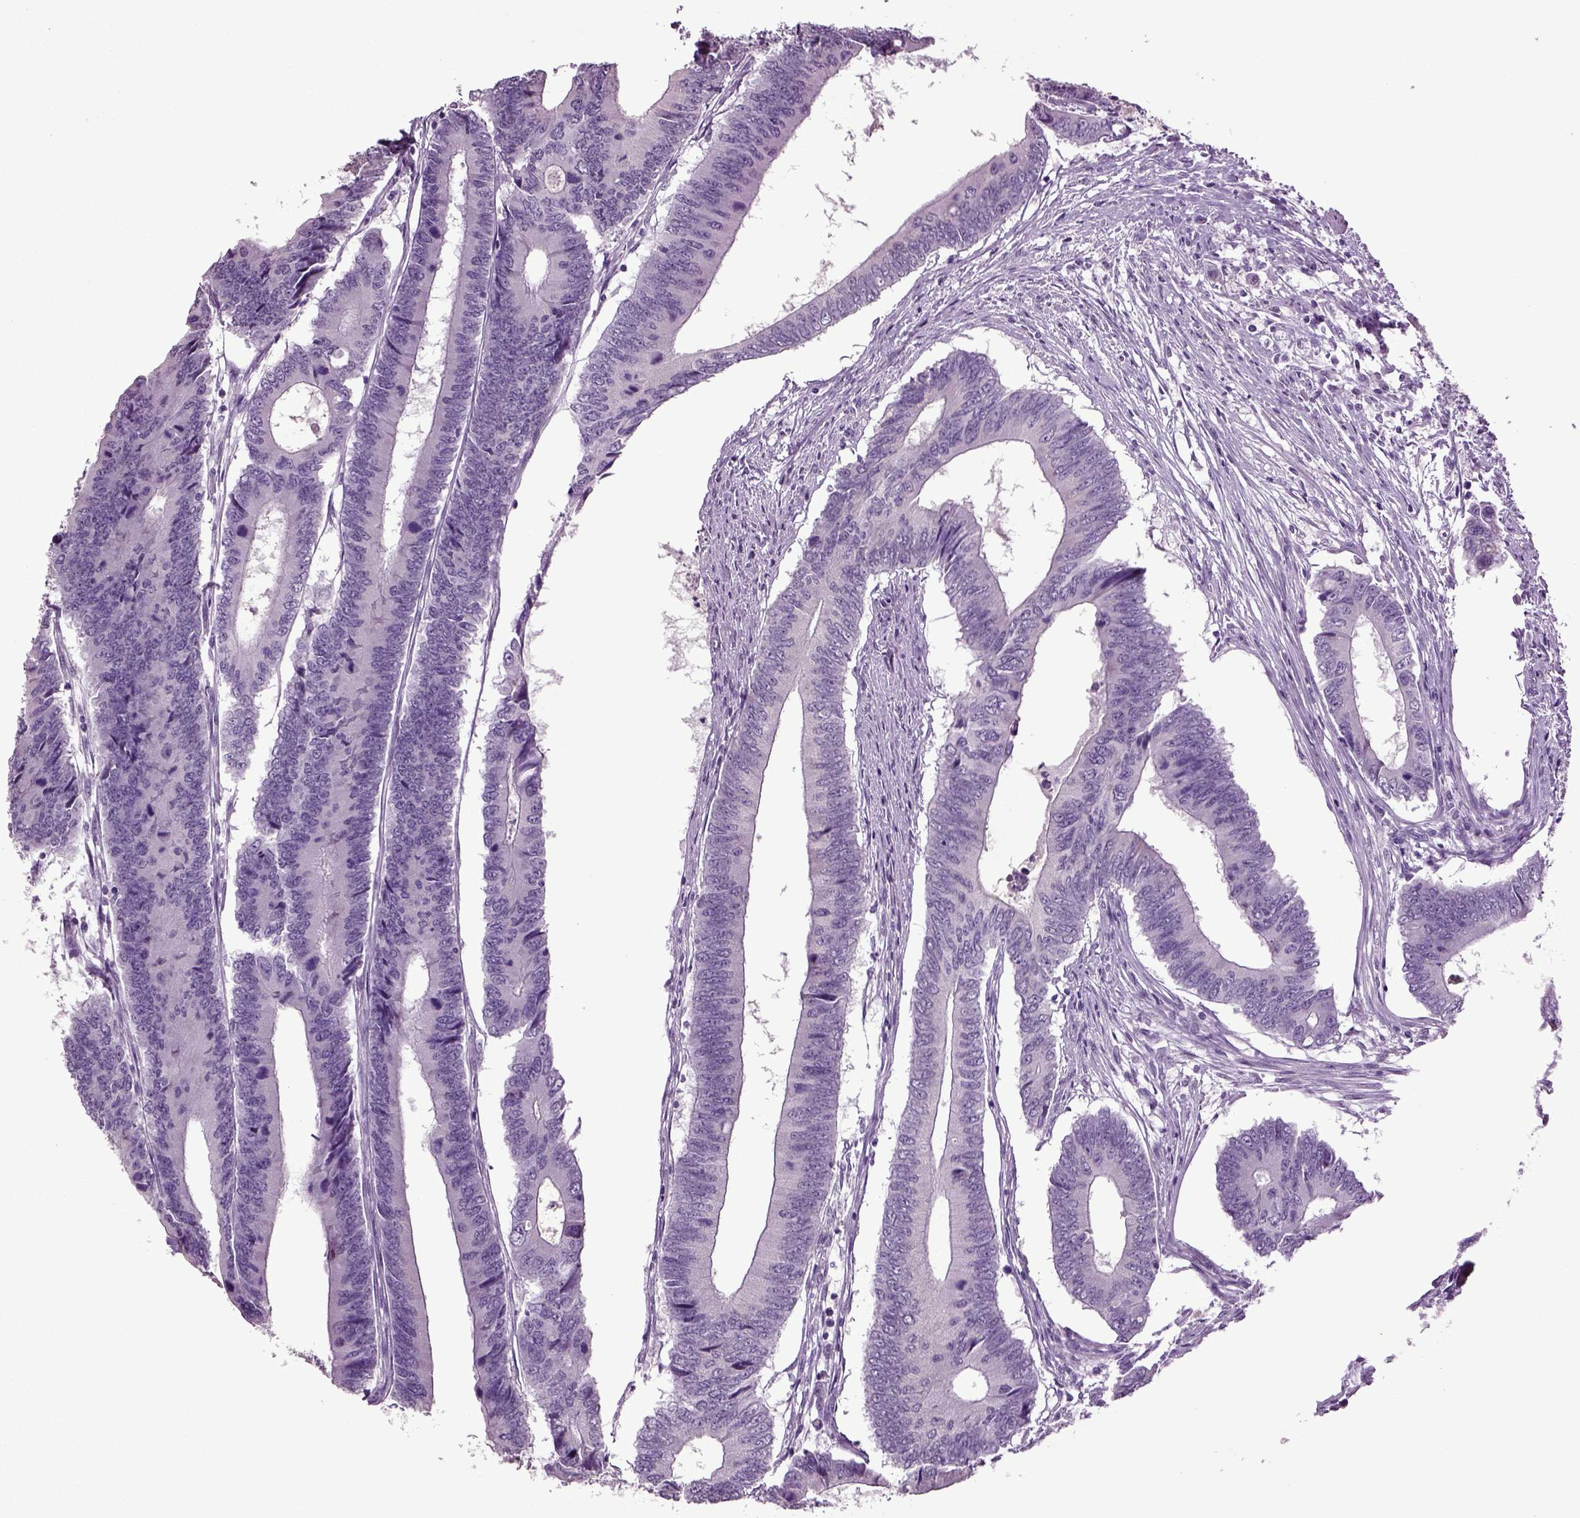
{"staining": {"intensity": "negative", "quantity": "none", "location": "none"}, "tissue": "colorectal cancer", "cell_type": "Tumor cells", "image_type": "cancer", "snomed": [{"axis": "morphology", "description": "Adenocarcinoma, NOS"}, {"axis": "topography", "description": "Colon"}], "caption": "Human colorectal adenocarcinoma stained for a protein using IHC displays no expression in tumor cells.", "gene": "SLC17A6", "patient": {"sex": "male", "age": 53}}